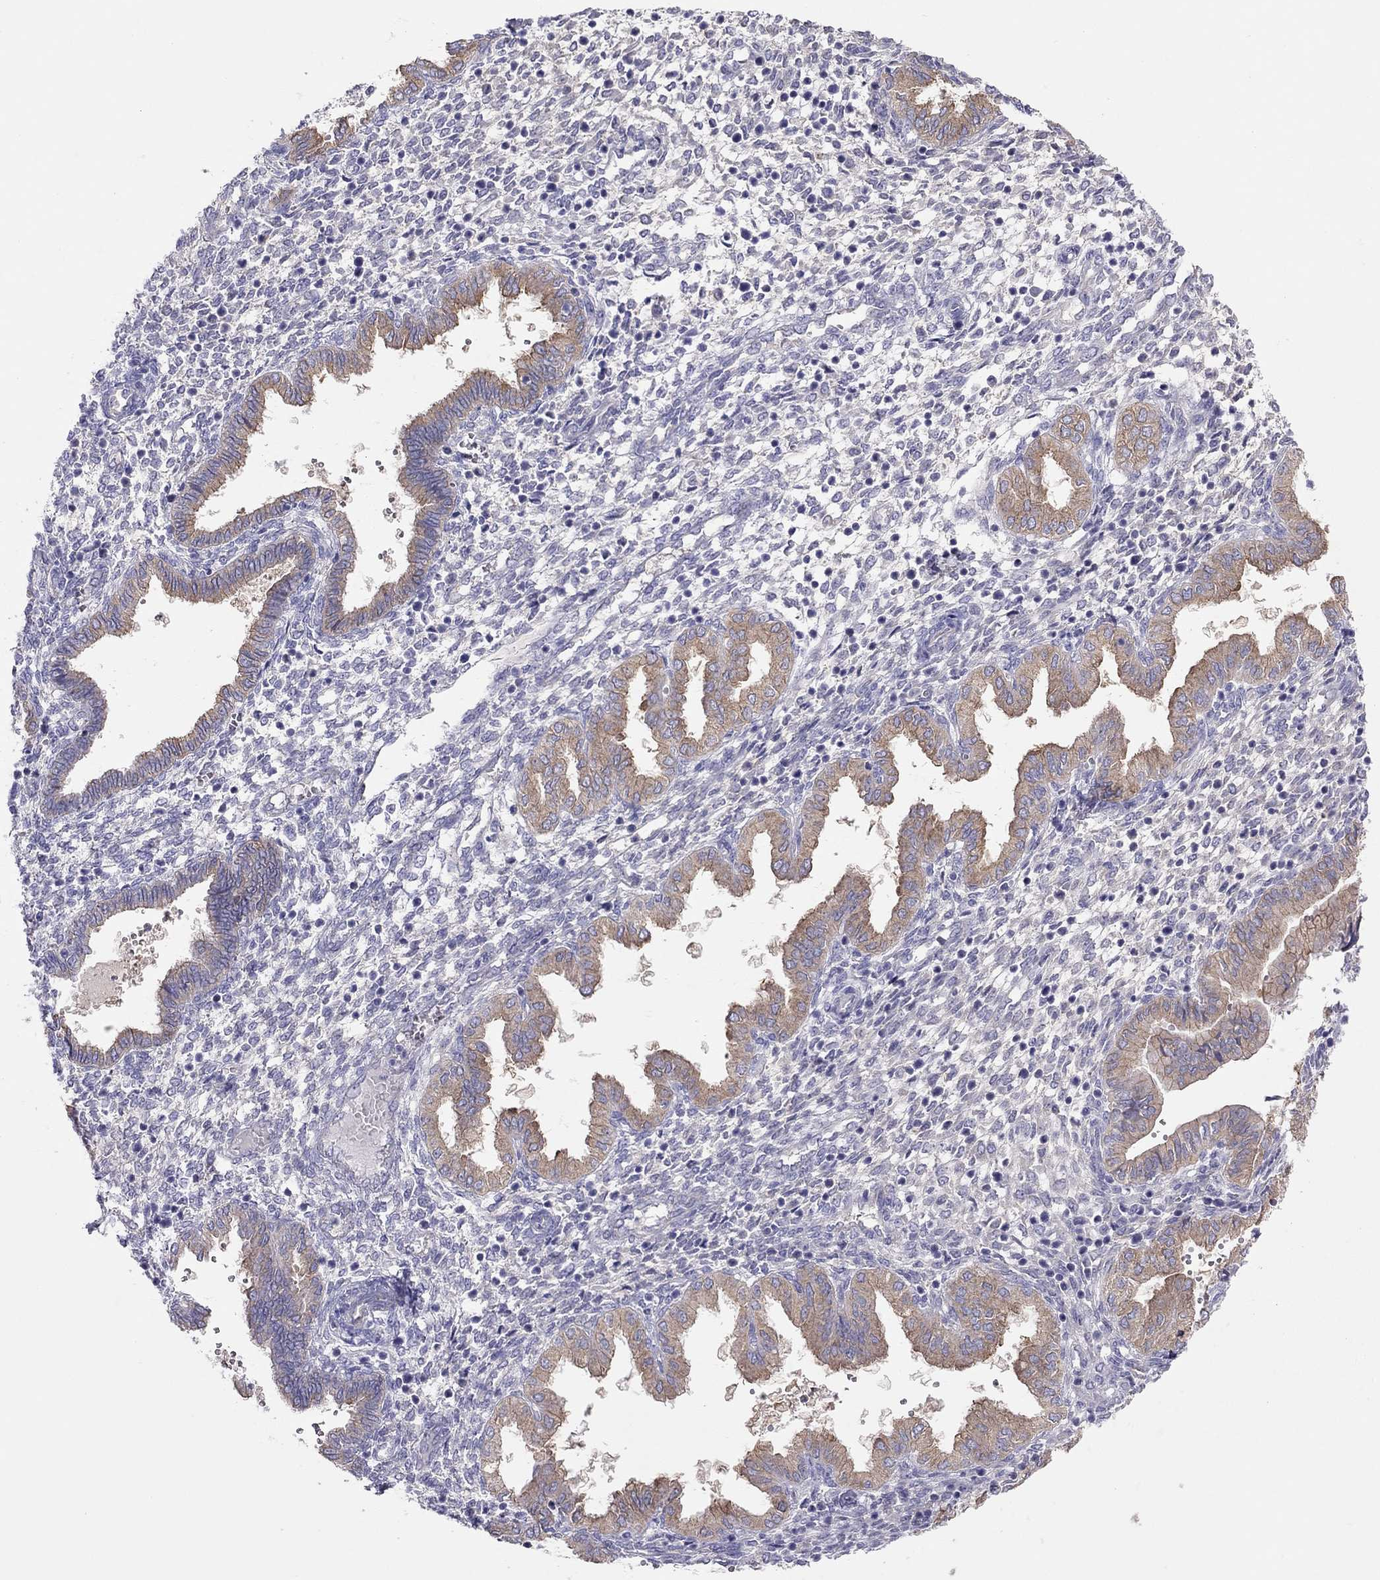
{"staining": {"intensity": "negative", "quantity": "none", "location": "none"}, "tissue": "endometrium", "cell_type": "Cells in endometrial stroma", "image_type": "normal", "snomed": [{"axis": "morphology", "description": "Normal tissue, NOS"}, {"axis": "topography", "description": "Endometrium"}], "caption": "Immunohistochemistry image of normal endometrium: endometrium stained with DAB (3,3'-diaminobenzidine) reveals no significant protein expression in cells in endometrial stroma.", "gene": "ALOX15B", "patient": {"sex": "female", "age": 43}}